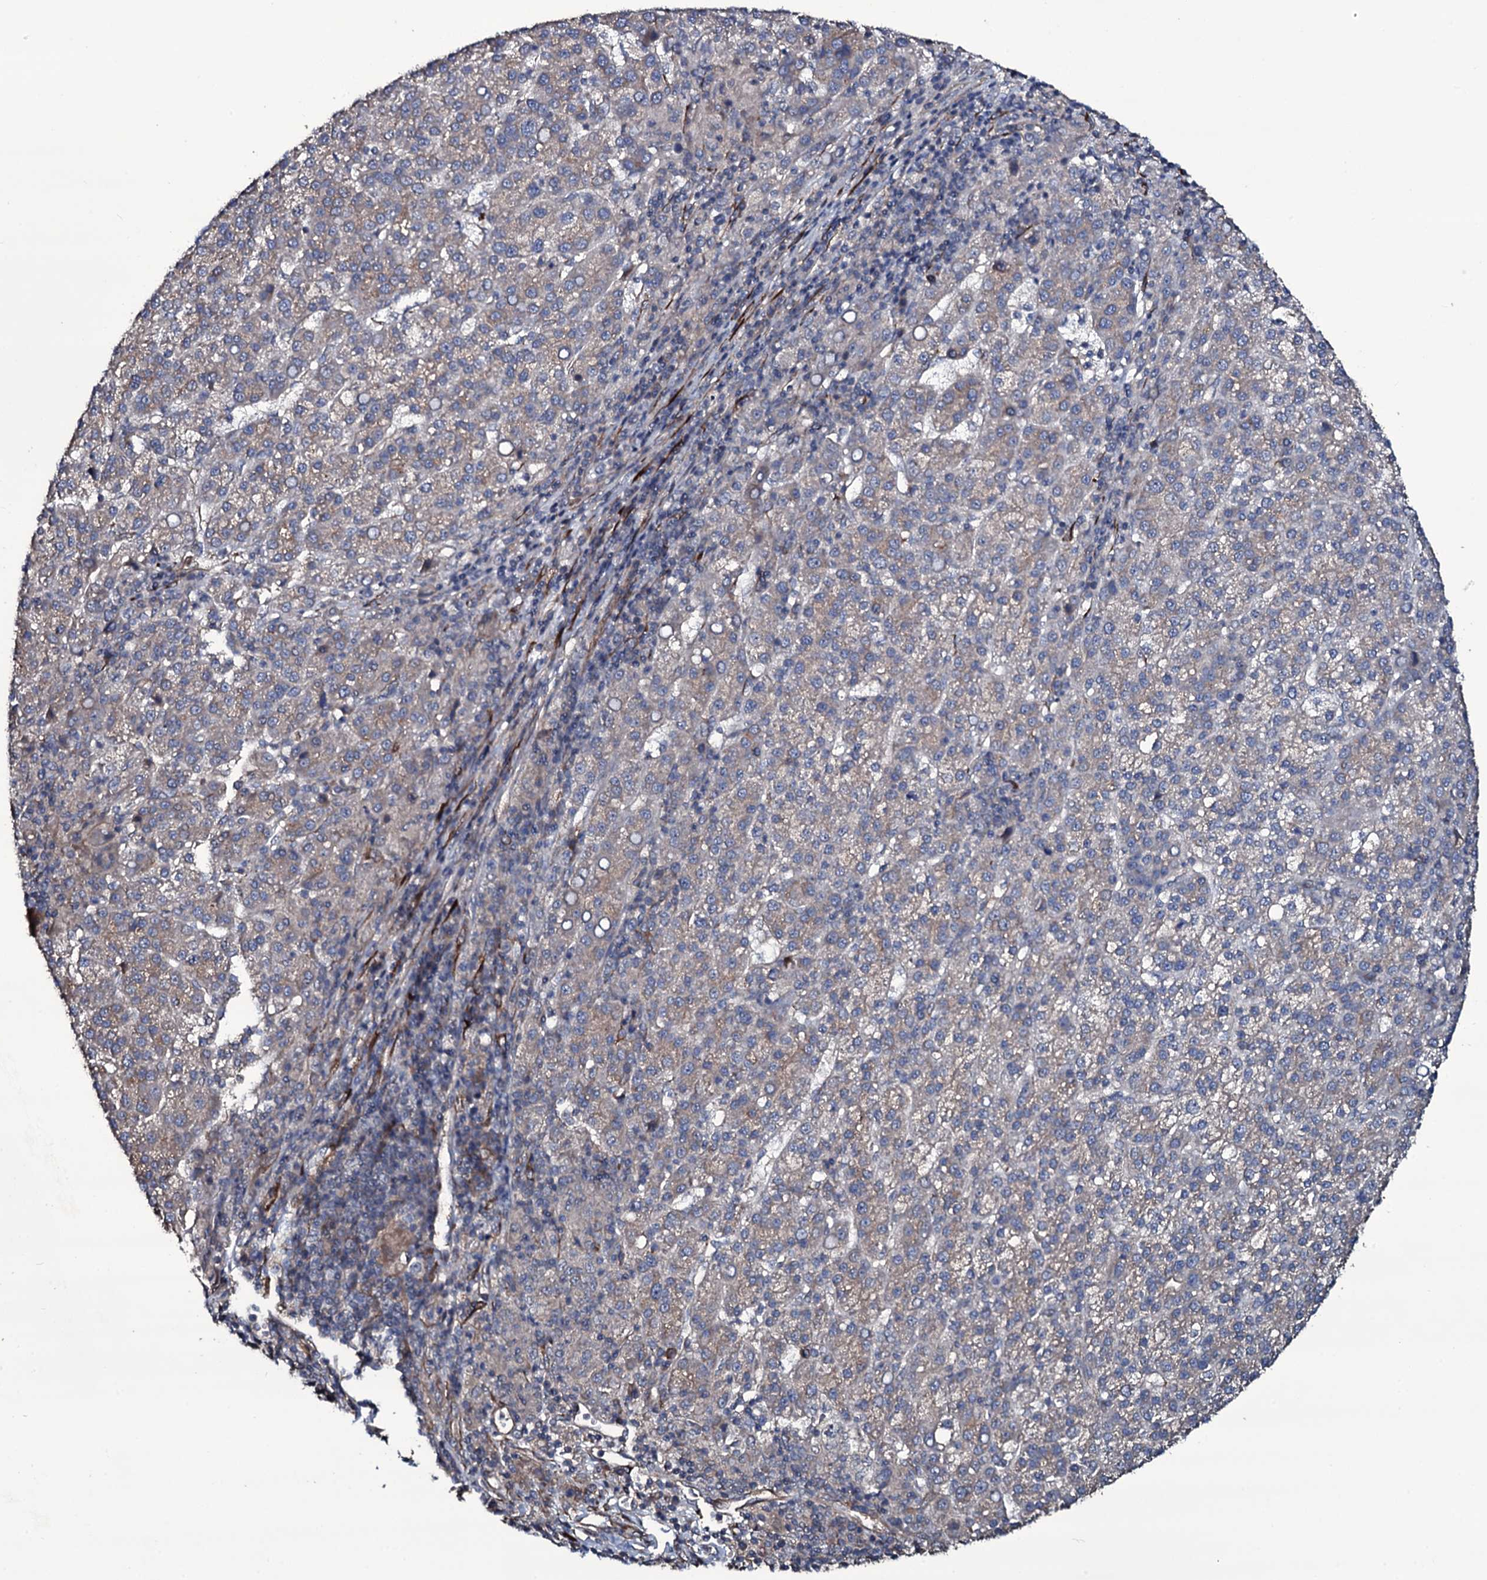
{"staining": {"intensity": "weak", "quantity": "25%-75%", "location": "cytoplasmic/membranous"}, "tissue": "liver cancer", "cell_type": "Tumor cells", "image_type": "cancer", "snomed": [{"axis": "morphology", "description": "Carcinoma, Hepatocellular, NOS"}, {"axis": "topography", "description": "Liver"}], "caption": "Tumor cells exhibit low levels of weak cytoplasmic/membranous staining in approximately 25%-75% of cells in liver cancer.", "gene": "WIPF3", "patient": {"sex": "female", "age": 58}}